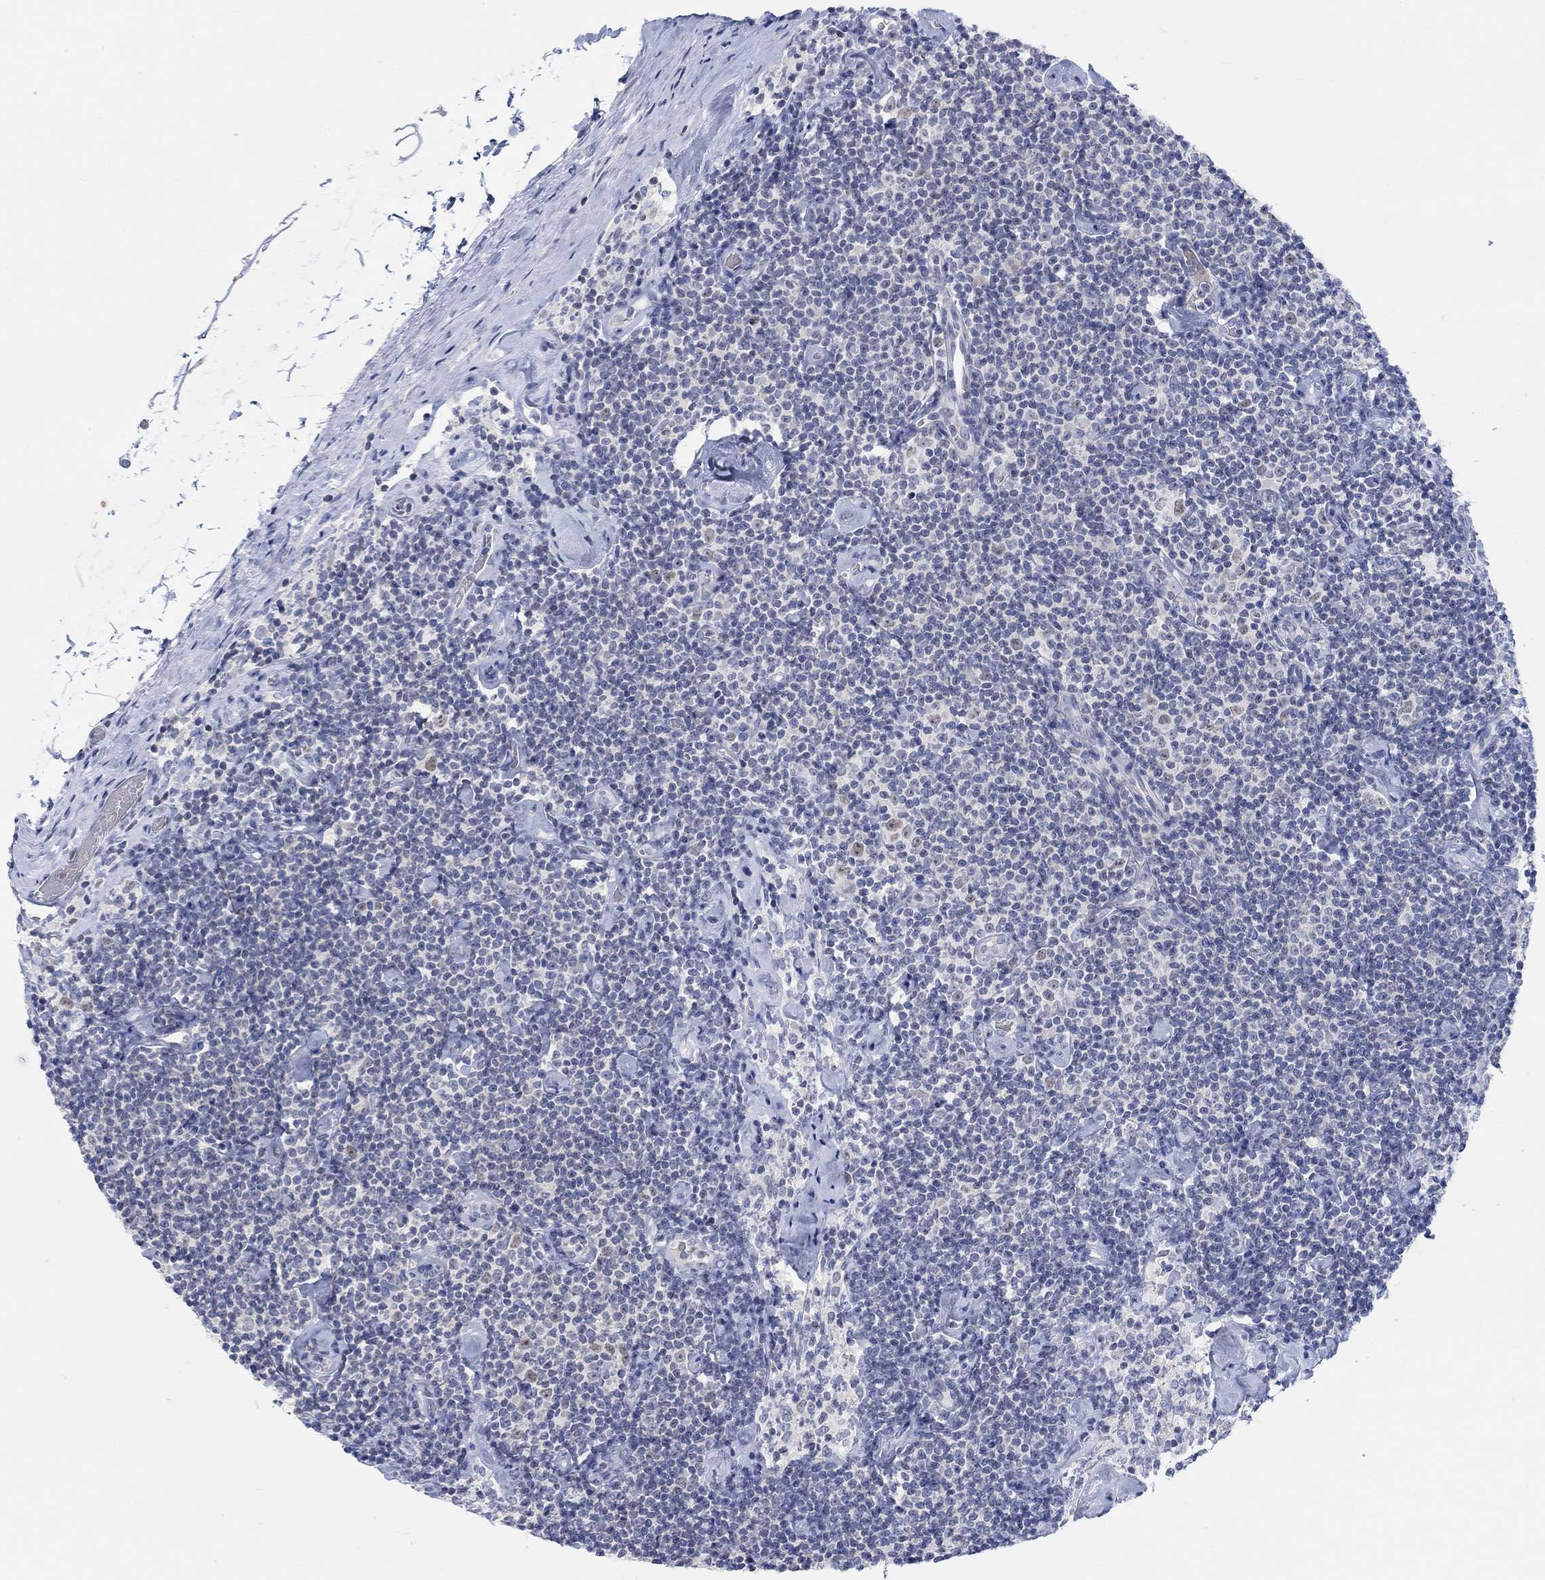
{"staining": {"intensity": "negative", "quantity": "none", "location": "none"}, "tissue": "lymphoma", "cell_type": "Tumor cells", "image_type": "cancer", "snomed": [{"axis": "morphology", "description": "Malignant lymphoma, non-Hodgkin's type, Low grade"}, {"axis": "topography", "description": "Lymph node"}], "caption": "DAB (3,3'-diaminobenzidine) immunohistochemical staining of human malignant lymphoma, non-Hodgkin's type (low-grade) demonstrates no significant expression in tumor cells.", "gene": "ATP6V1E2", "patient": {"sex": "male", "age": 81}}